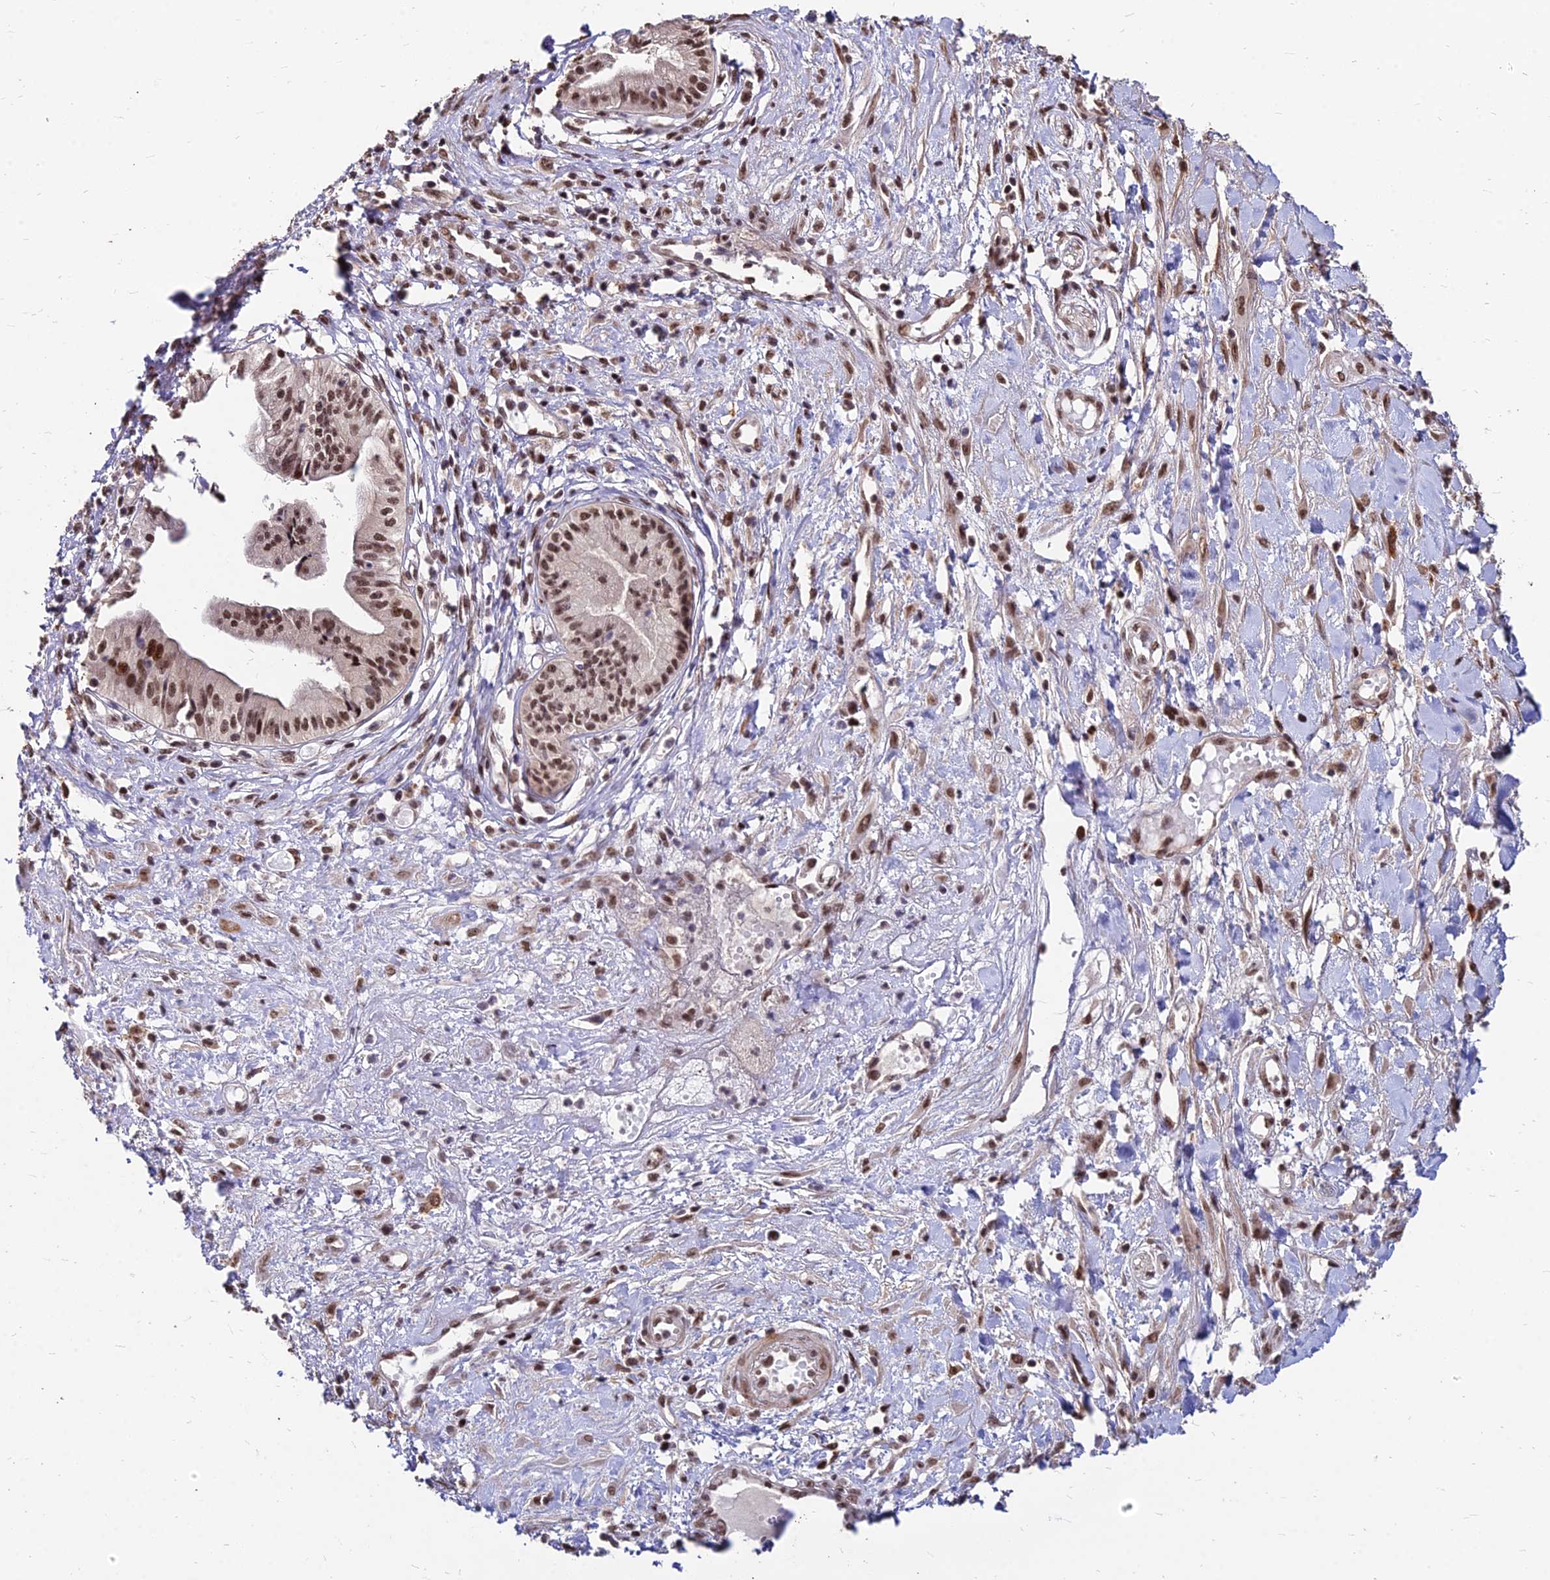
{"staining": {"intensity": "moderate", "quantity": ">75%", "location": "nuclear"}, "tissue": "pancreatic cancer", "cell_type": "Tumor cells", "image_type": "cancer", "snomed": [{"axis": "morphology", "description": "Adenocarcinoma, NOS"}, {"axis": "topography", "description": "Pancreas"}], "caption": "There is medium levels of moderate nuclear staining in tumor cells of adenocarcinoma (pancreatic), as demonstrated by immunohistochemical staining (brown color).", "gene": "ZBED4", "patient": {"sex": "female", "age": 50}}